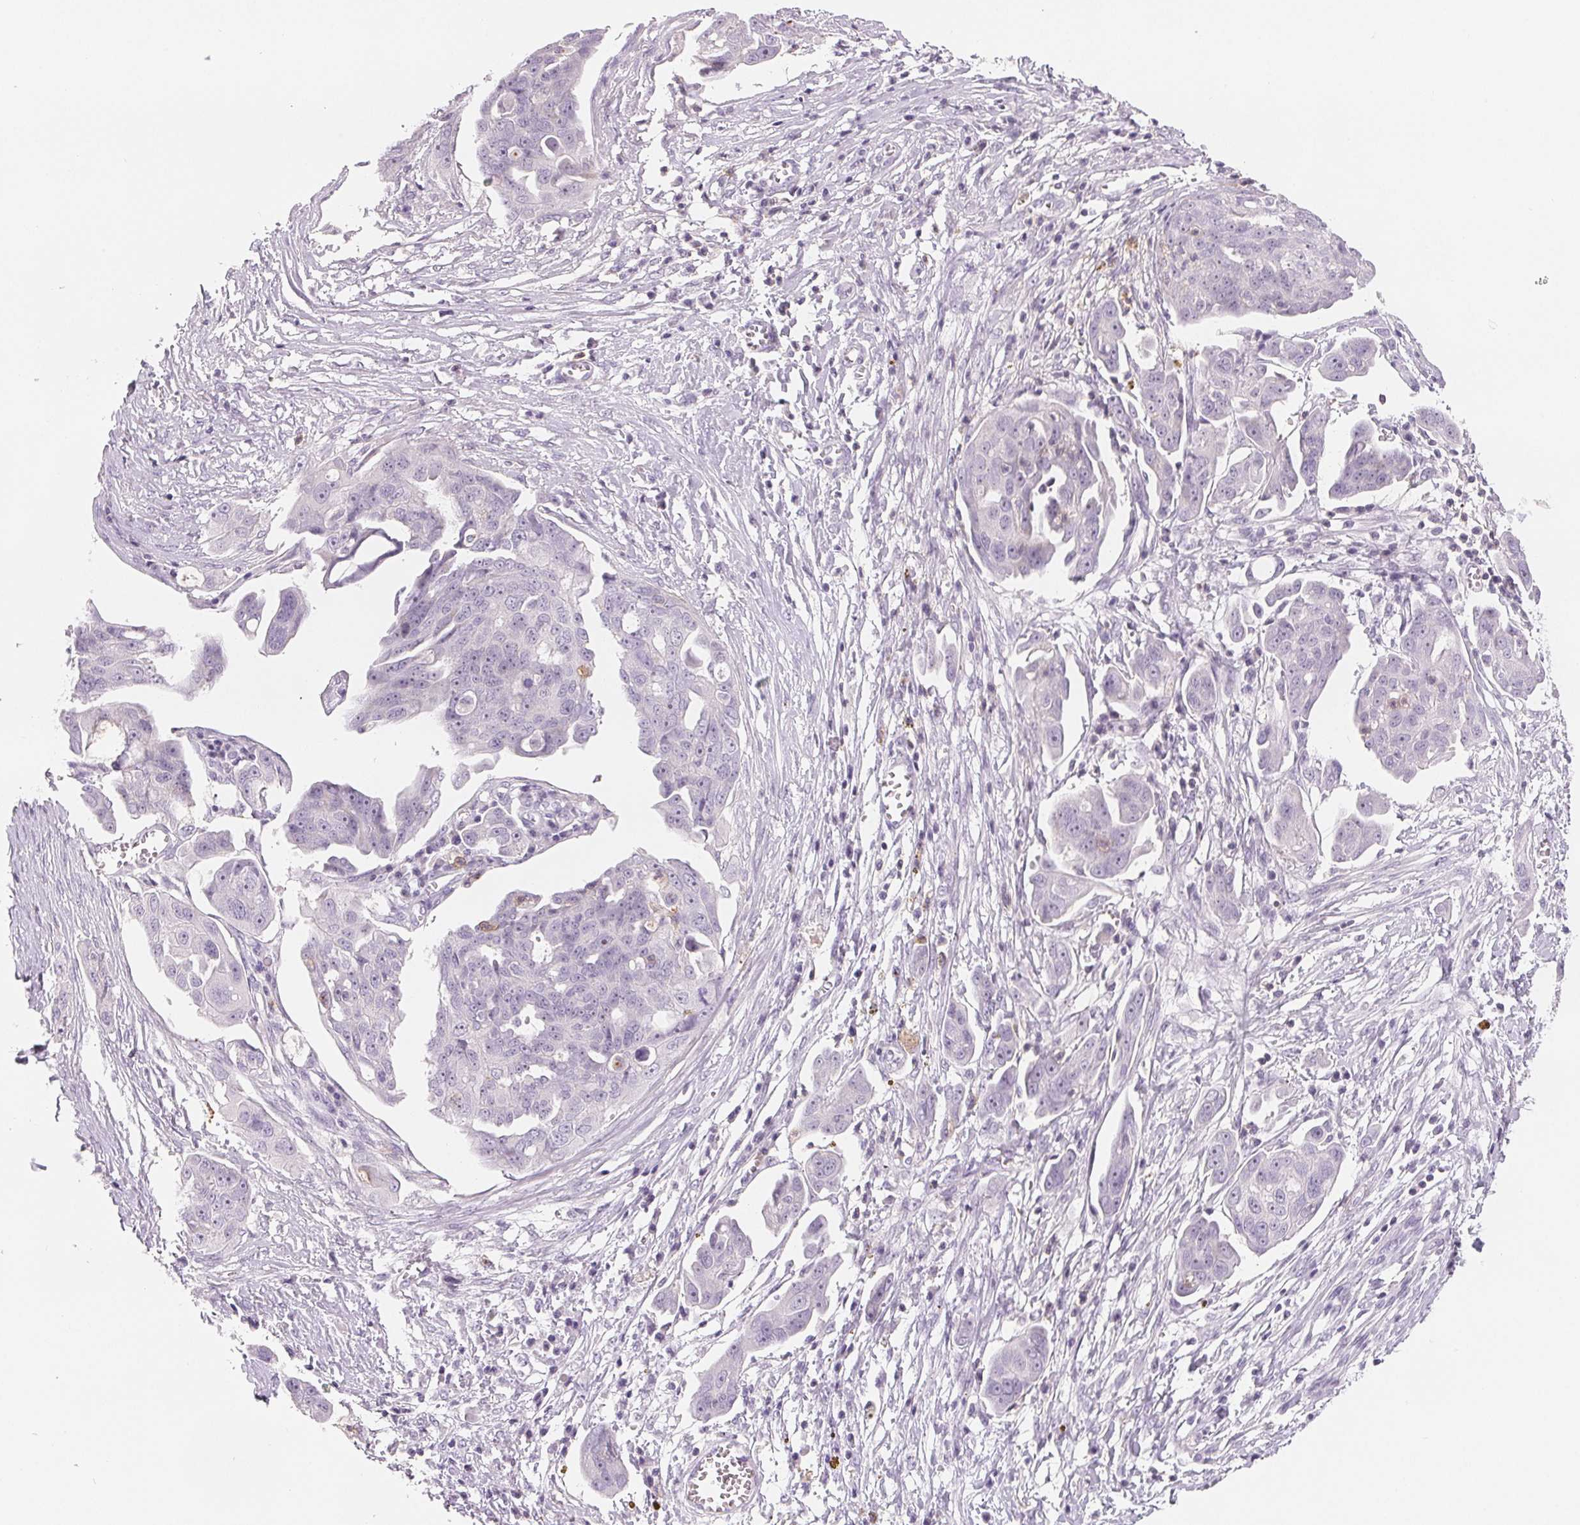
{"staining": {"intensity": "negative", "quantity": "none", "location": "none"}, "tissue": "ovarian cancer", "cell_type": "Tumor cells", "image_type": "cancer", "snomed": [{"axis": "morphology", "description": "Carcinoma, endometroid"}, {"axis": "topography", "description": "Ovary"}], "caption": "Tumor cells are negative for protein expression in human endometroid carcinoma (ovarian).", "gene": "CD69", "patient": {"sex": "female", "age": 70}}